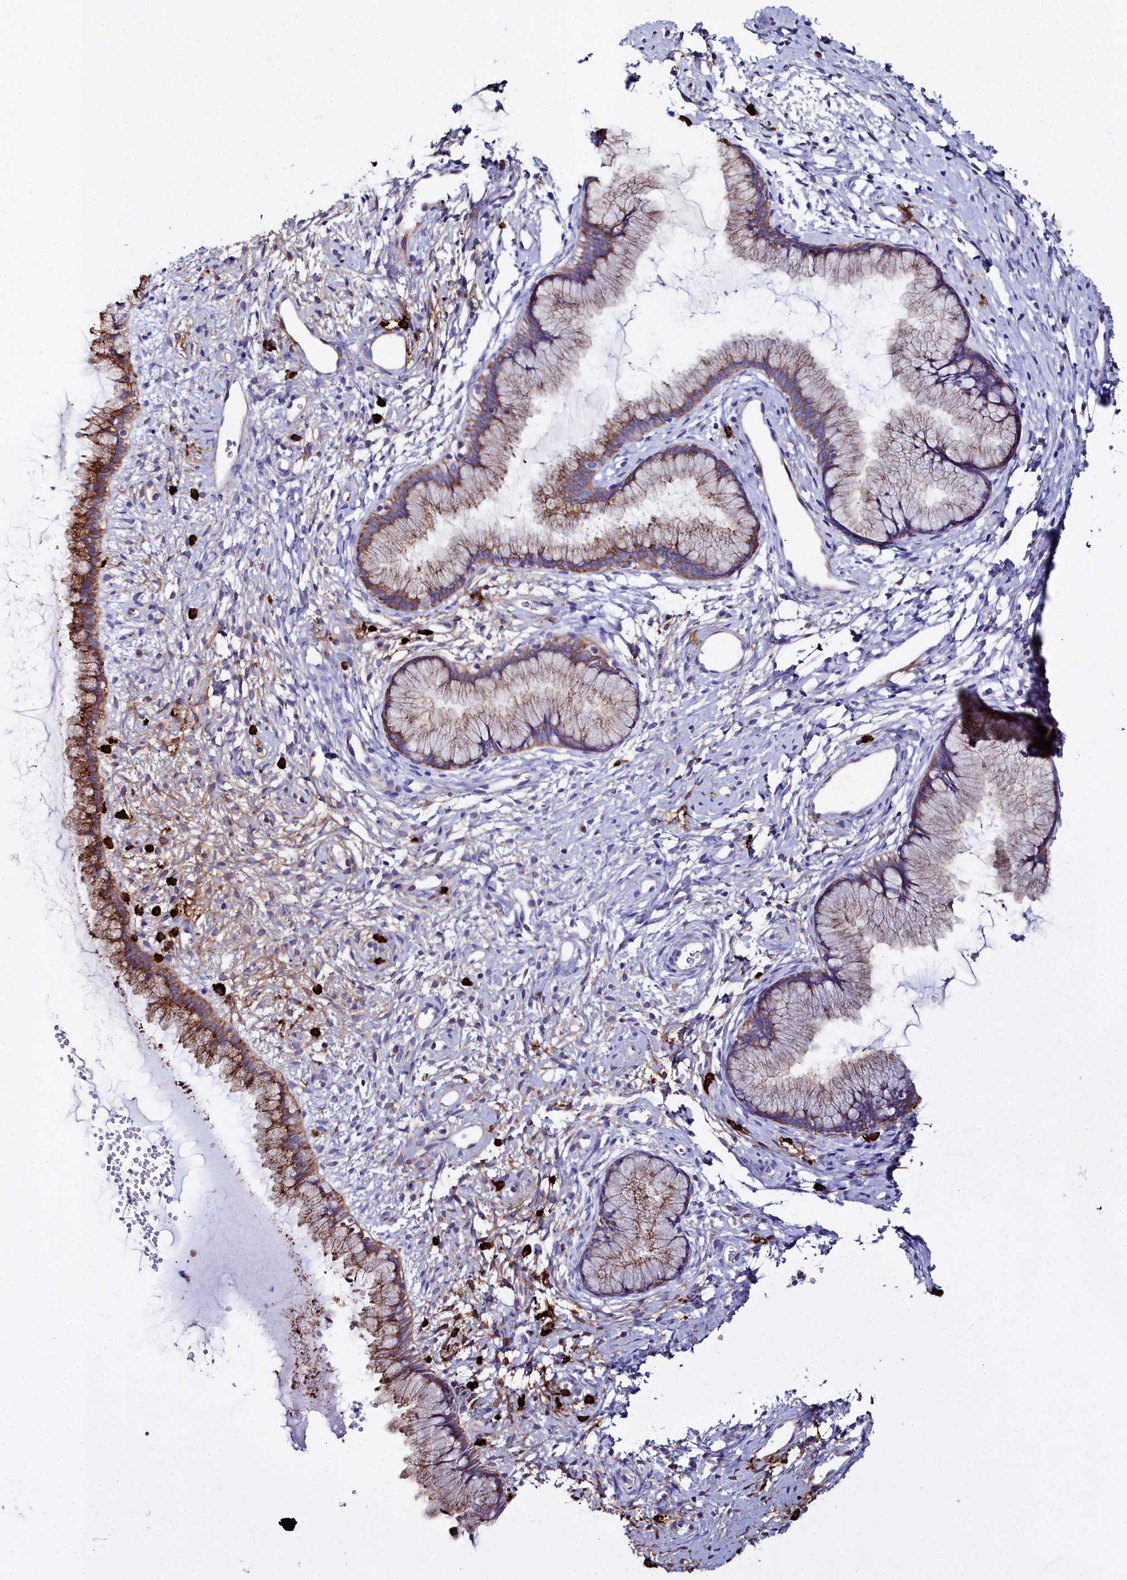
{"staining": {"intensity": "moderate", "quantity": "25%-75%", "location": "cytoplasmic/membranous"}, "tissue": "cervix", "cell_type": "Glandular cells", "image_type": "normal", "snomed": [{"axis": "morphology", "description": "Normal tissue, NOS"}, {"axis": "topography", "description": "Cervix"}], "caption": "There is medium levels of moderate cytoplasmic/membranous positivity in glandular cells of unremarkable cervix, as demonstrated by immunohistochemical staining (brown color).", "gene": "TXNDC5", "patient": {"sex": "female", "age": 42}}